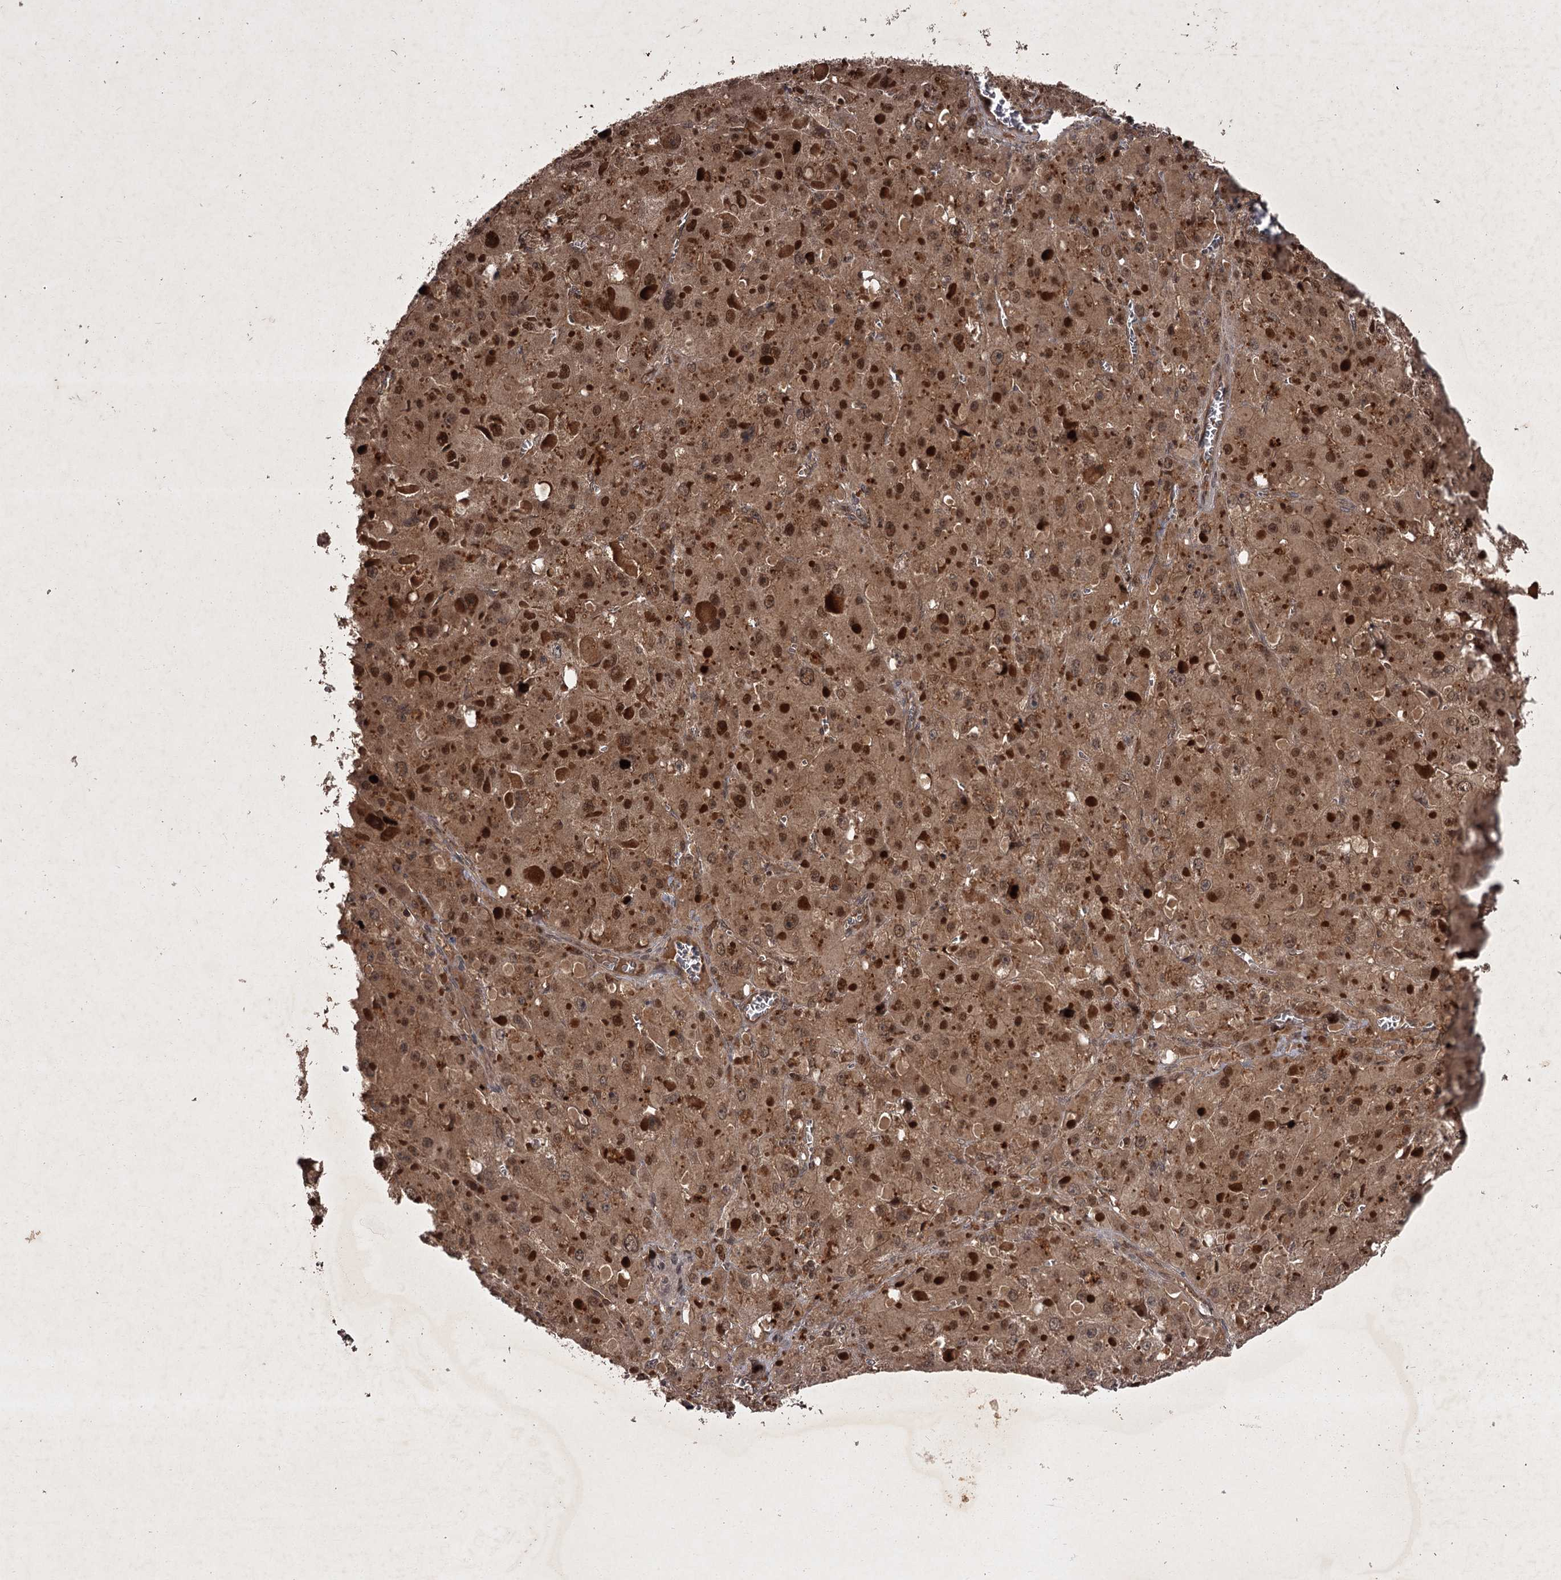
{"staining": {"intensity": "moderate", "quantity": ">75%", "location": "cytoplasmic/membranous,nuclear"}, "tissue": "liver cancer", "cell_type": "Tumor cells", "image_type": "cancer", "snomed": [{"axis": "morphology", "description": "Carcinoma, Hepatocellular, NOS"}, {"axis": "topography", "description": "Liver"}], "caption": "Immunohistochemistry (DAB) staining of human liver cancer displays moderate cytoplasmic/membranous and nuclear protein expression in about >75% of tumor cells.", "gene": "TBC1D23", "patient": {"sex": "female", "age": 73}}